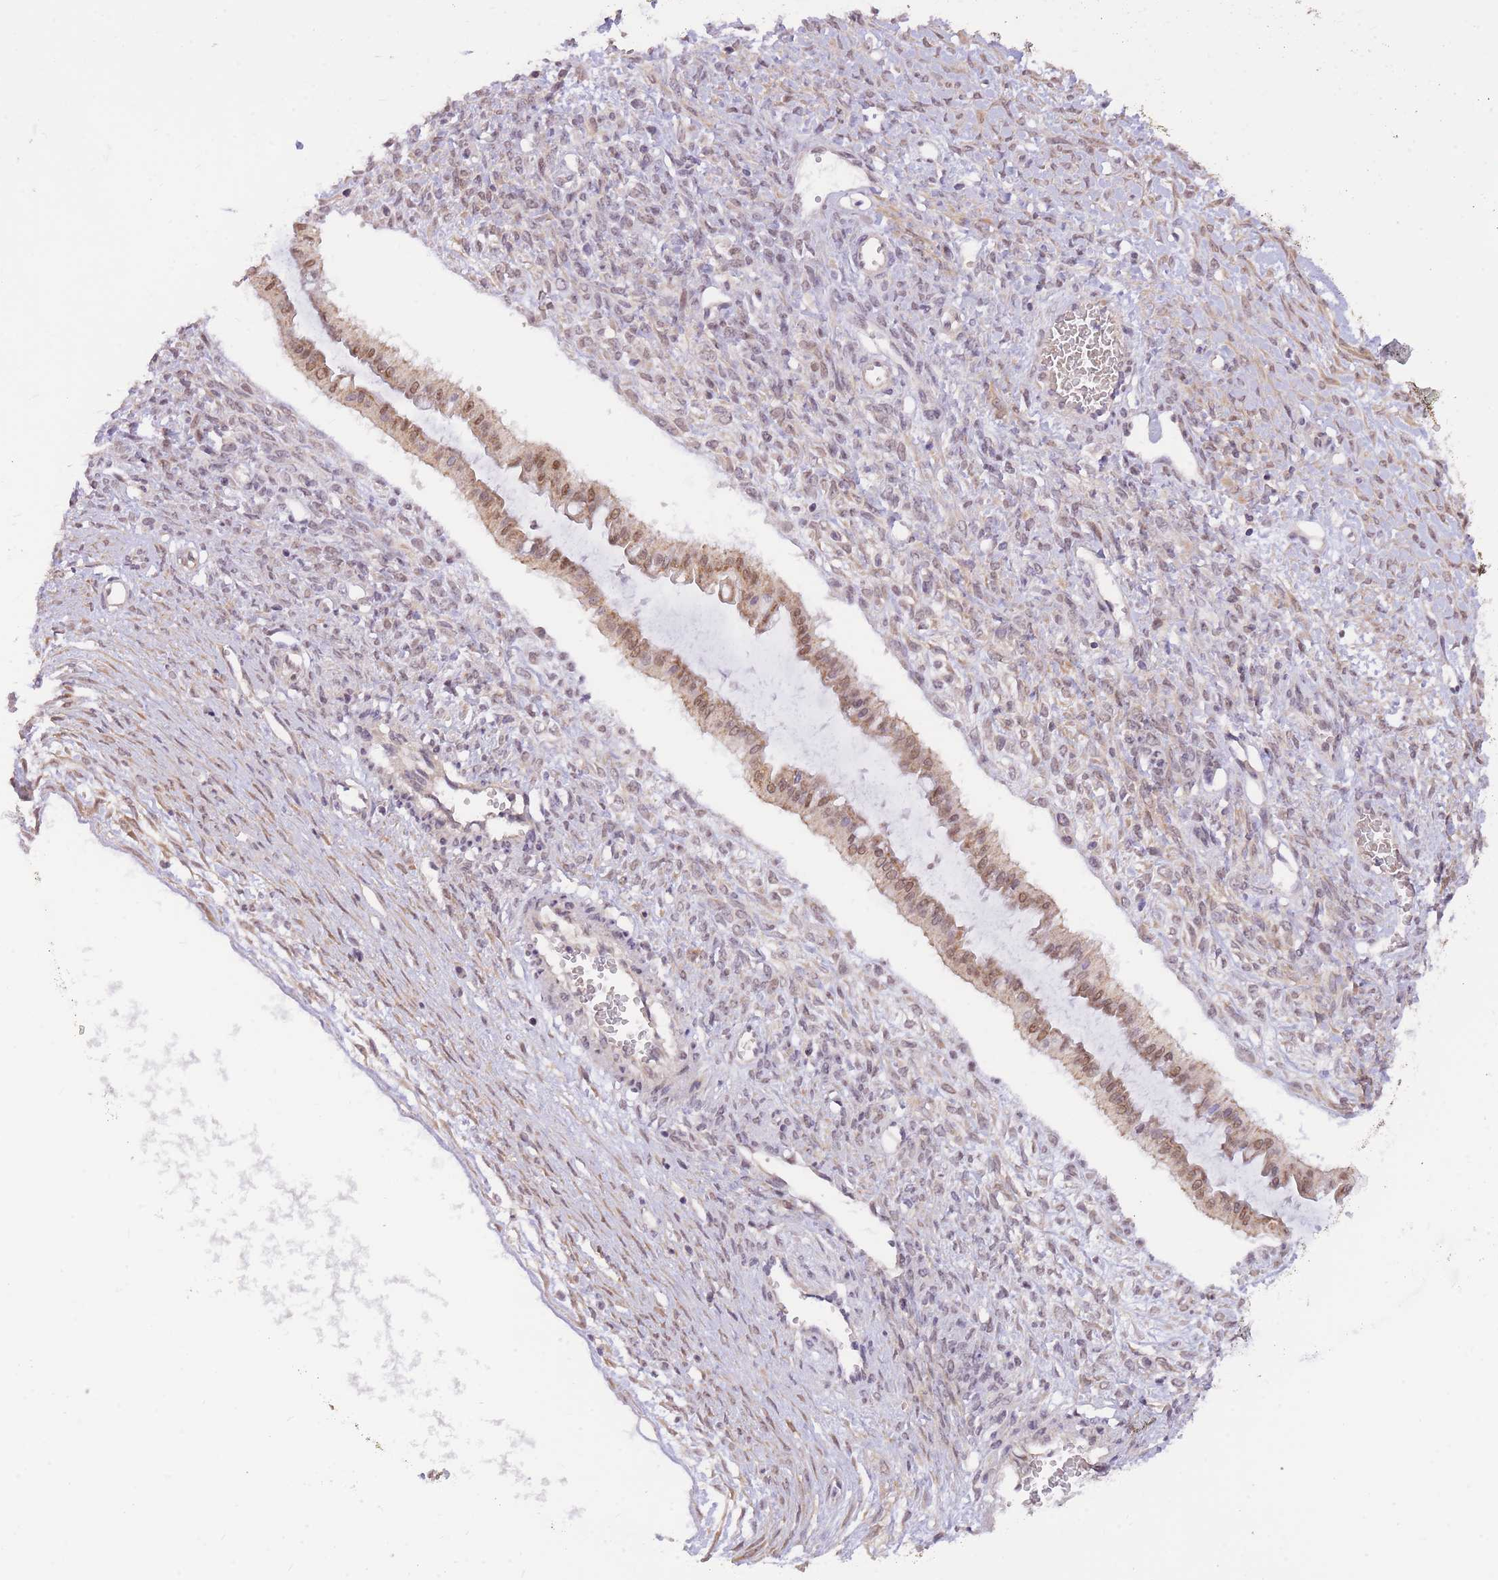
{"staining": {"intensity": "moderate", "quantity": ">75%", "location": "cytoplasmic/membranous,nuclear"}, "tissue": "ovarian cancer", "cell_type": "Tumor cells", "image_type": "cancer", "snomed": [{"axis": "morphology", "description": "Cystadenocarcinoma, mucinous, NOS"}, {"axis": "topography", "description": "Ovary"}], "caption": "There is medium levels of moderate cytoplasmic/membranous and nuclear expression in tumor cells of ovarian cancer, as demonstrated by immunohistochemical staining (brown color).", "gene": "MINDY2", "patient": {"sex": "female", "age": 73}}